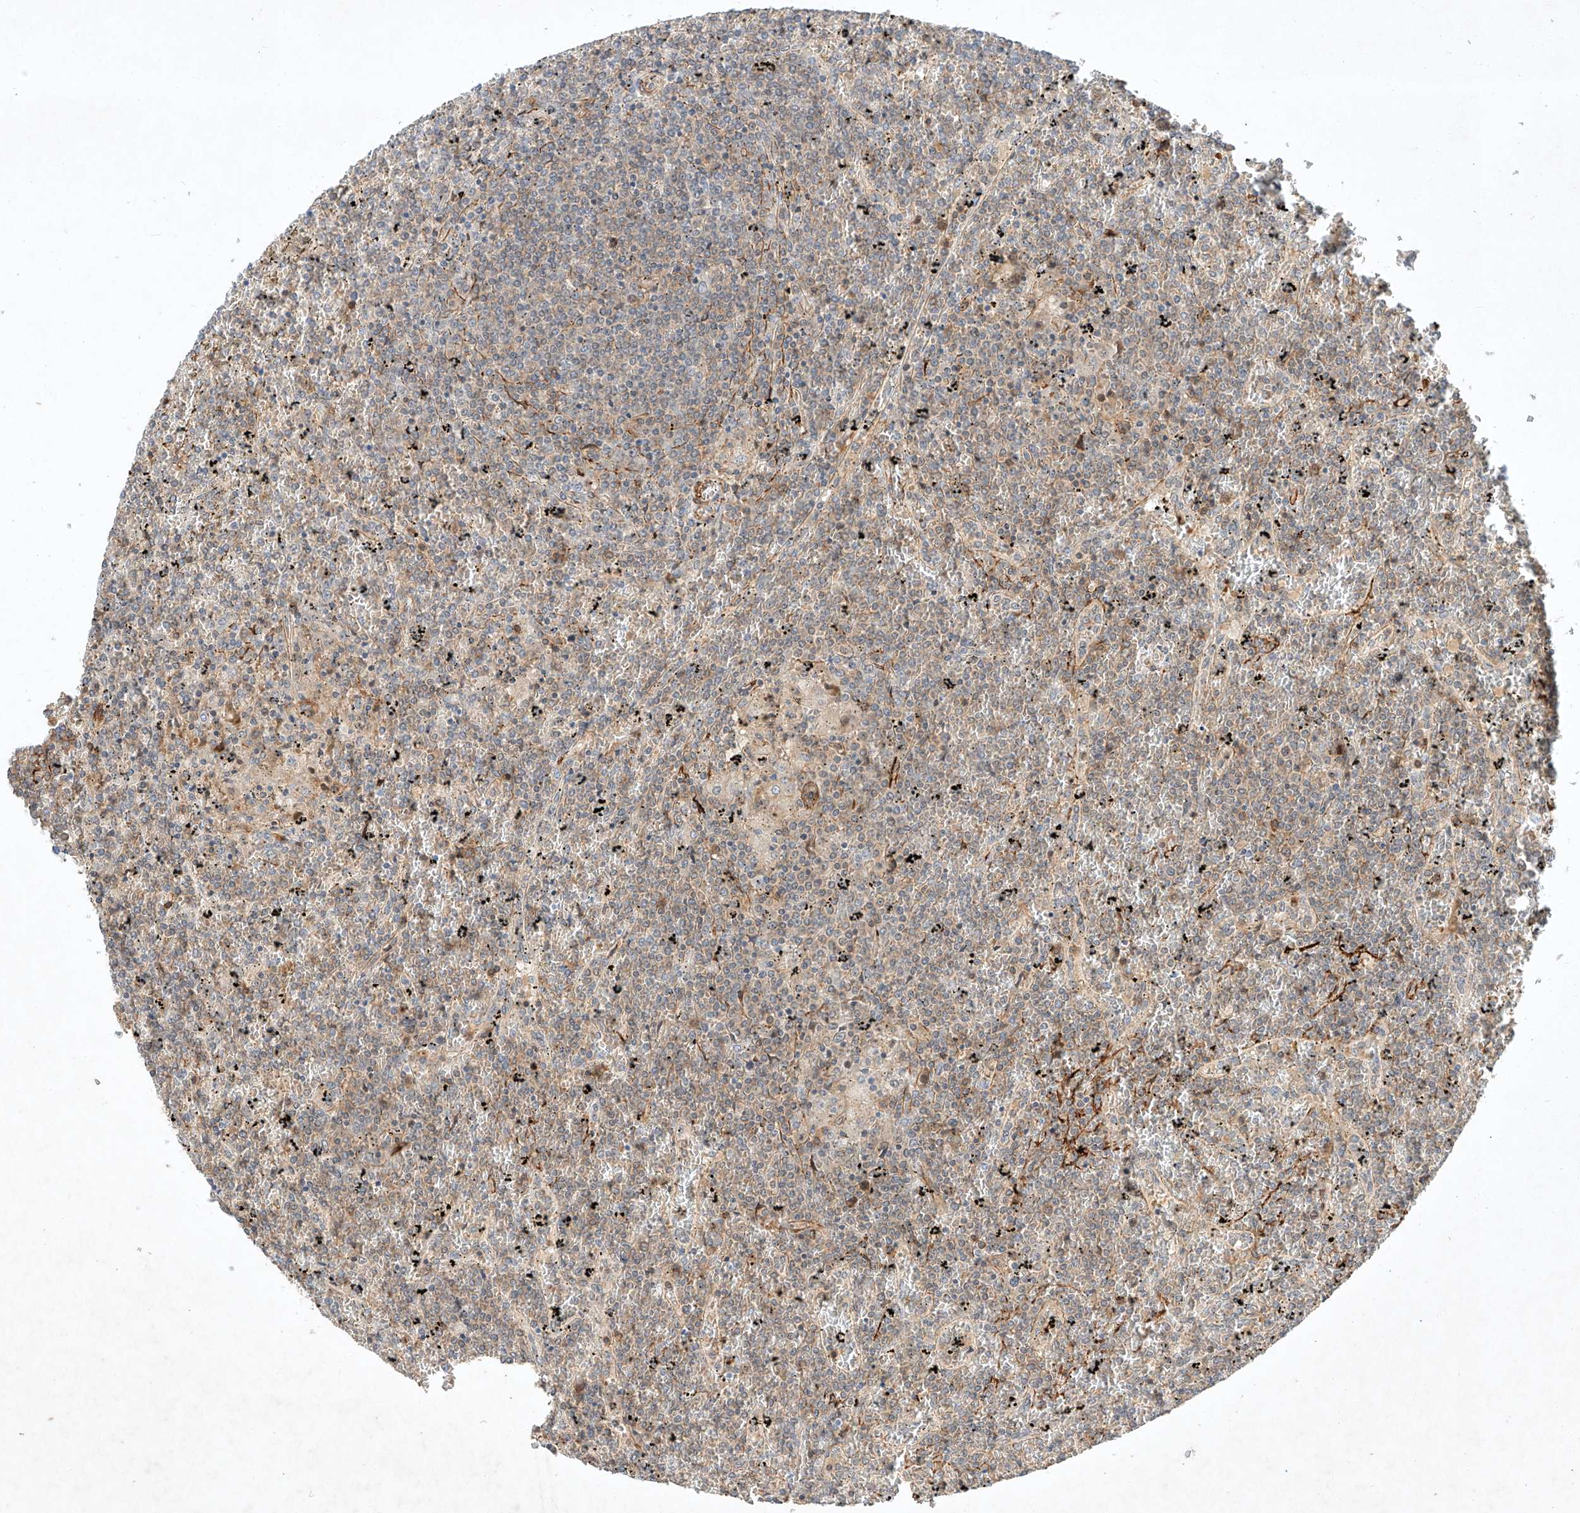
{"staining": {"intensity": "negative", "quantity": "none", "location": "none"}, "tissue": "lymphoma", "cell_type": "Tumor cells", "image_type": "cancer", "snomed": [{"axis": "morphology", "description": "Malignant lymphoma, non-Hodgkin's type, Low grade"}, {"axis": "topography", "description": "Spleen"}], "caption": "Immunohistochemistry (IHC) of low-grade malignant lymphoma, non-Hodgkin's type exhibits no expression in tumor cells. The staining was performed using DAB (3,3'-diaminobenzidine) to visualize the protein expression in brown, while the nuclei were stained in blue with hematoxylin (Magnification: 20x).", "gene": "ARHGAP33", "patient": {"sex": "female", "age": 19}}